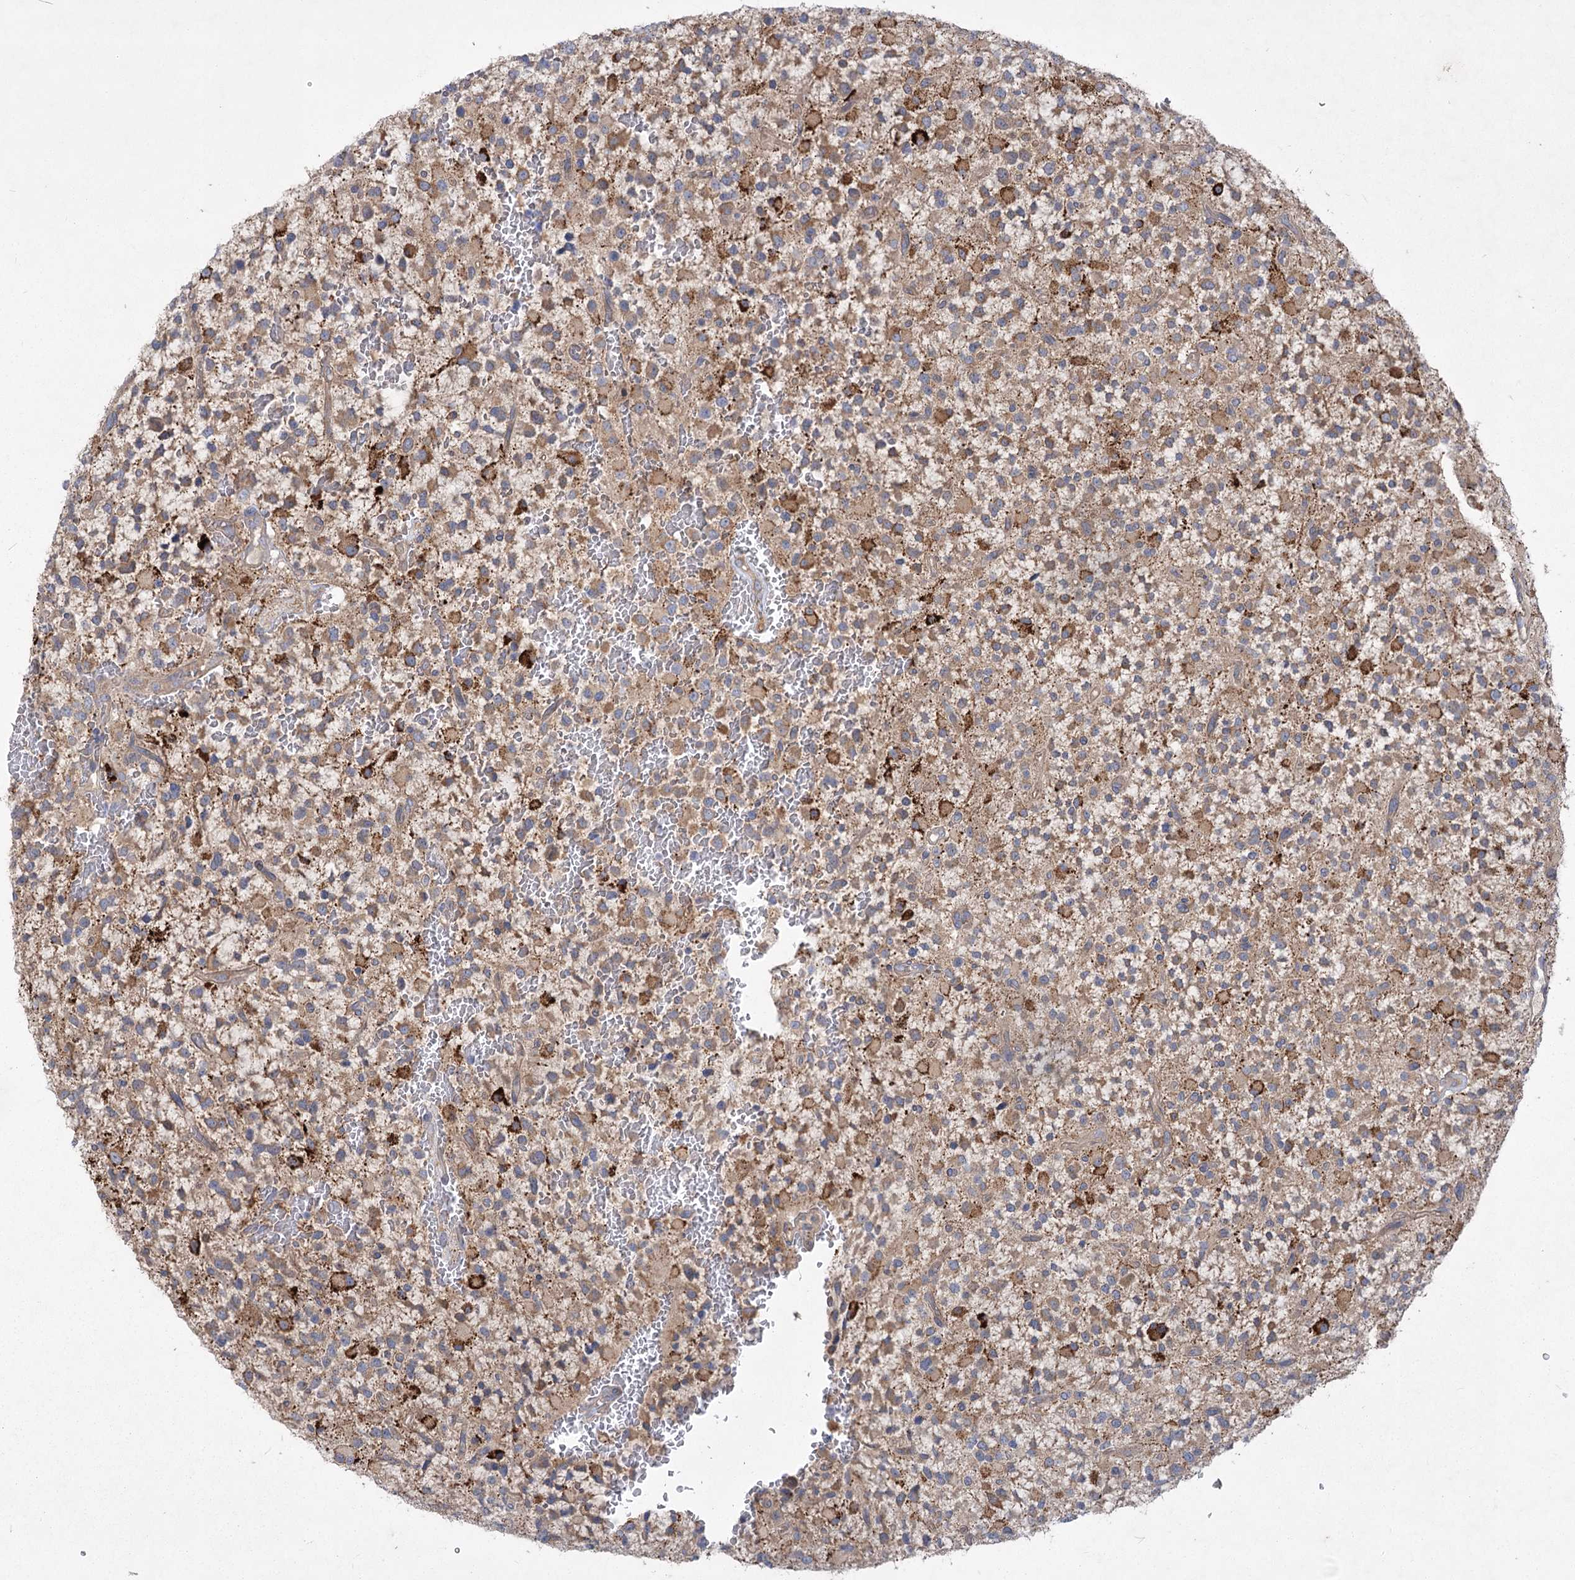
{"staining": {"intensity": "moderate", "quantity": ">75%", "location": "cytoplasmic/membranous"}, "tissue": "glioma", "cell_type": "Tumor cells", "image_type": "cancer", "snomed": [{"axis": "morphology", "description": "Glioma, malignant, High grade"}, {"axis": "topography", "description": "Brain"}], "caption": "Immunohistochemical staining of glioma reveals moderate cytoplasmic/membranous protein expression in about >75% of tumor cells.", "gene": "RIN2", "patient": {"sex": "male", "age": 34}}